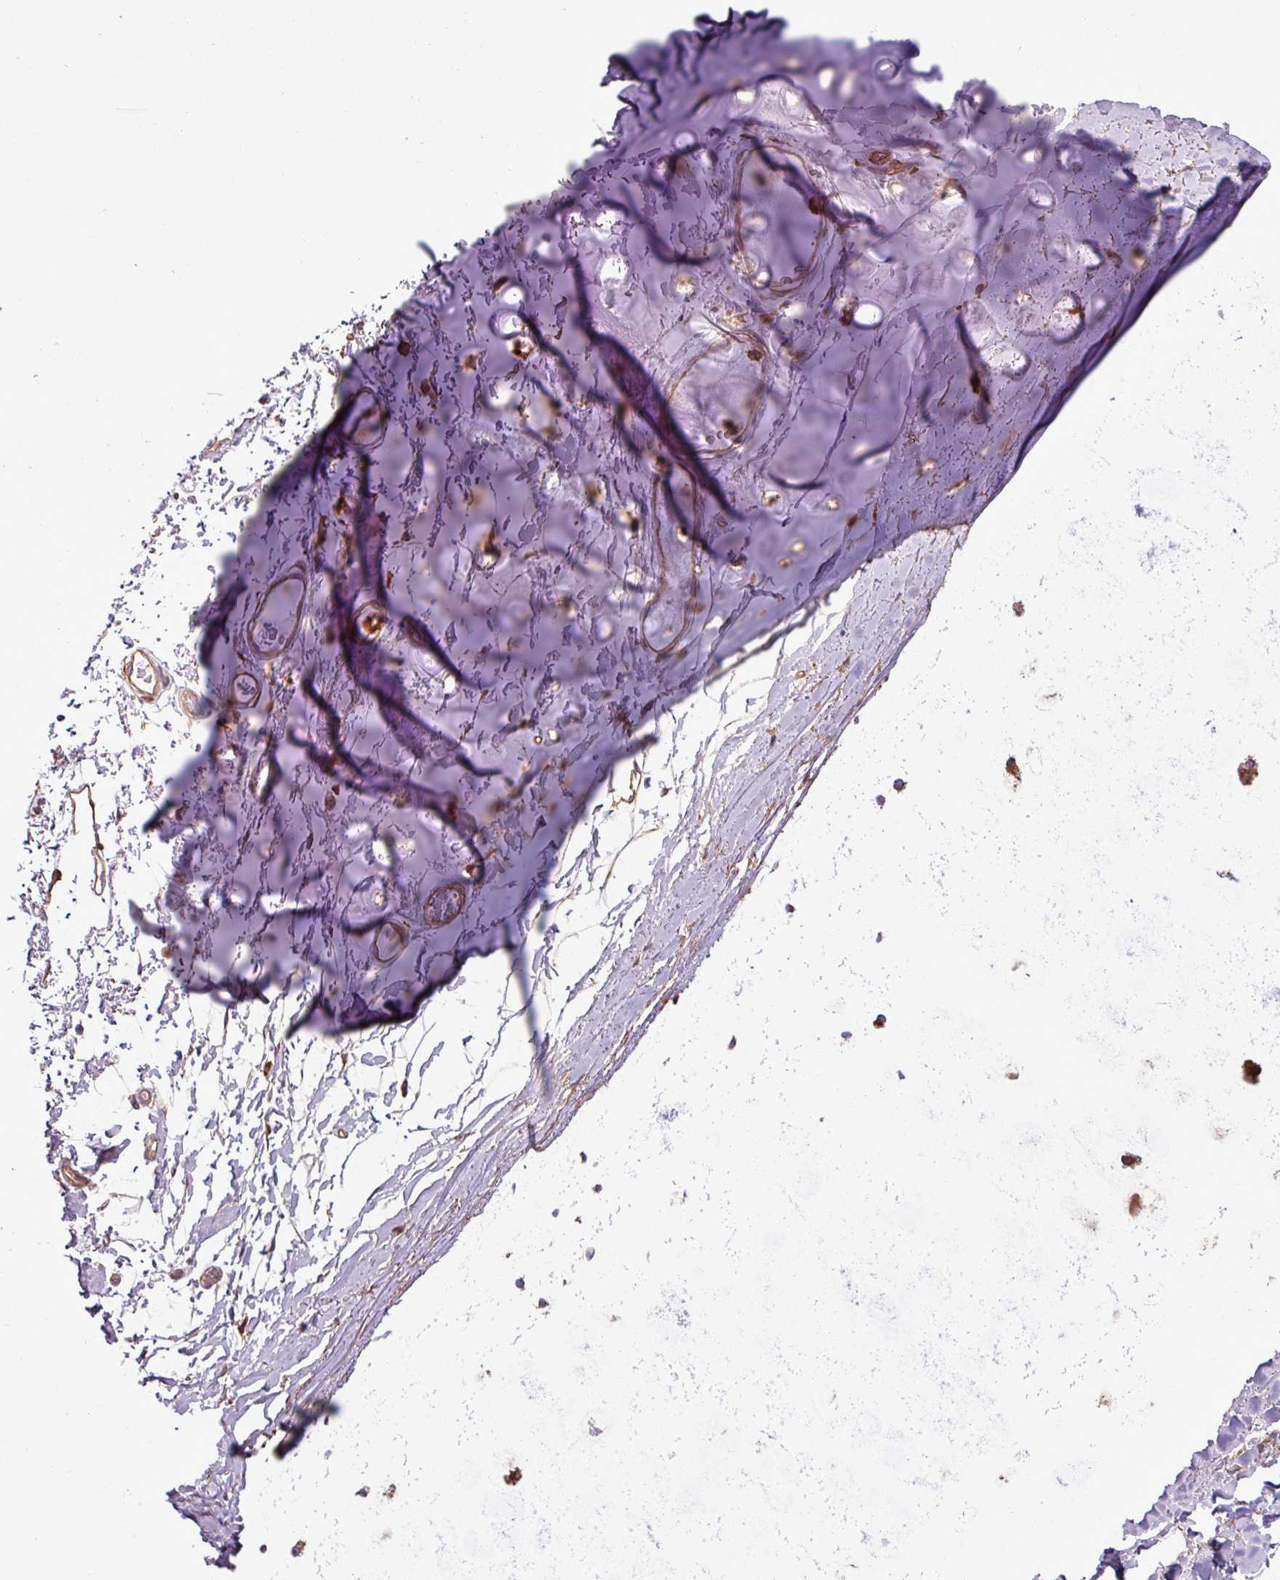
{"staining": {"intensity": "moderate", "quantity": ">75%", "location": "cytoplasmic/membranous"}, "tissue": "soft tissue", "cell_type": "Chondrocytes", "image_type": "normal", "snomed": [{"axis": "morphology", "description": "Normal tissue, NOS"}, {"axis": "topography", "description": "Cartilage tissue"}, {"axis": "topography", "description": "Bronchus"}], "caption": "Immunohistochemical staining of benign human soft tissue displays moderate cytoplasmic/membranous protein expression in about >75% of chondrocytes.", "gene": "PACSIN2", "patient": {"sex": "female", "age": 72}}